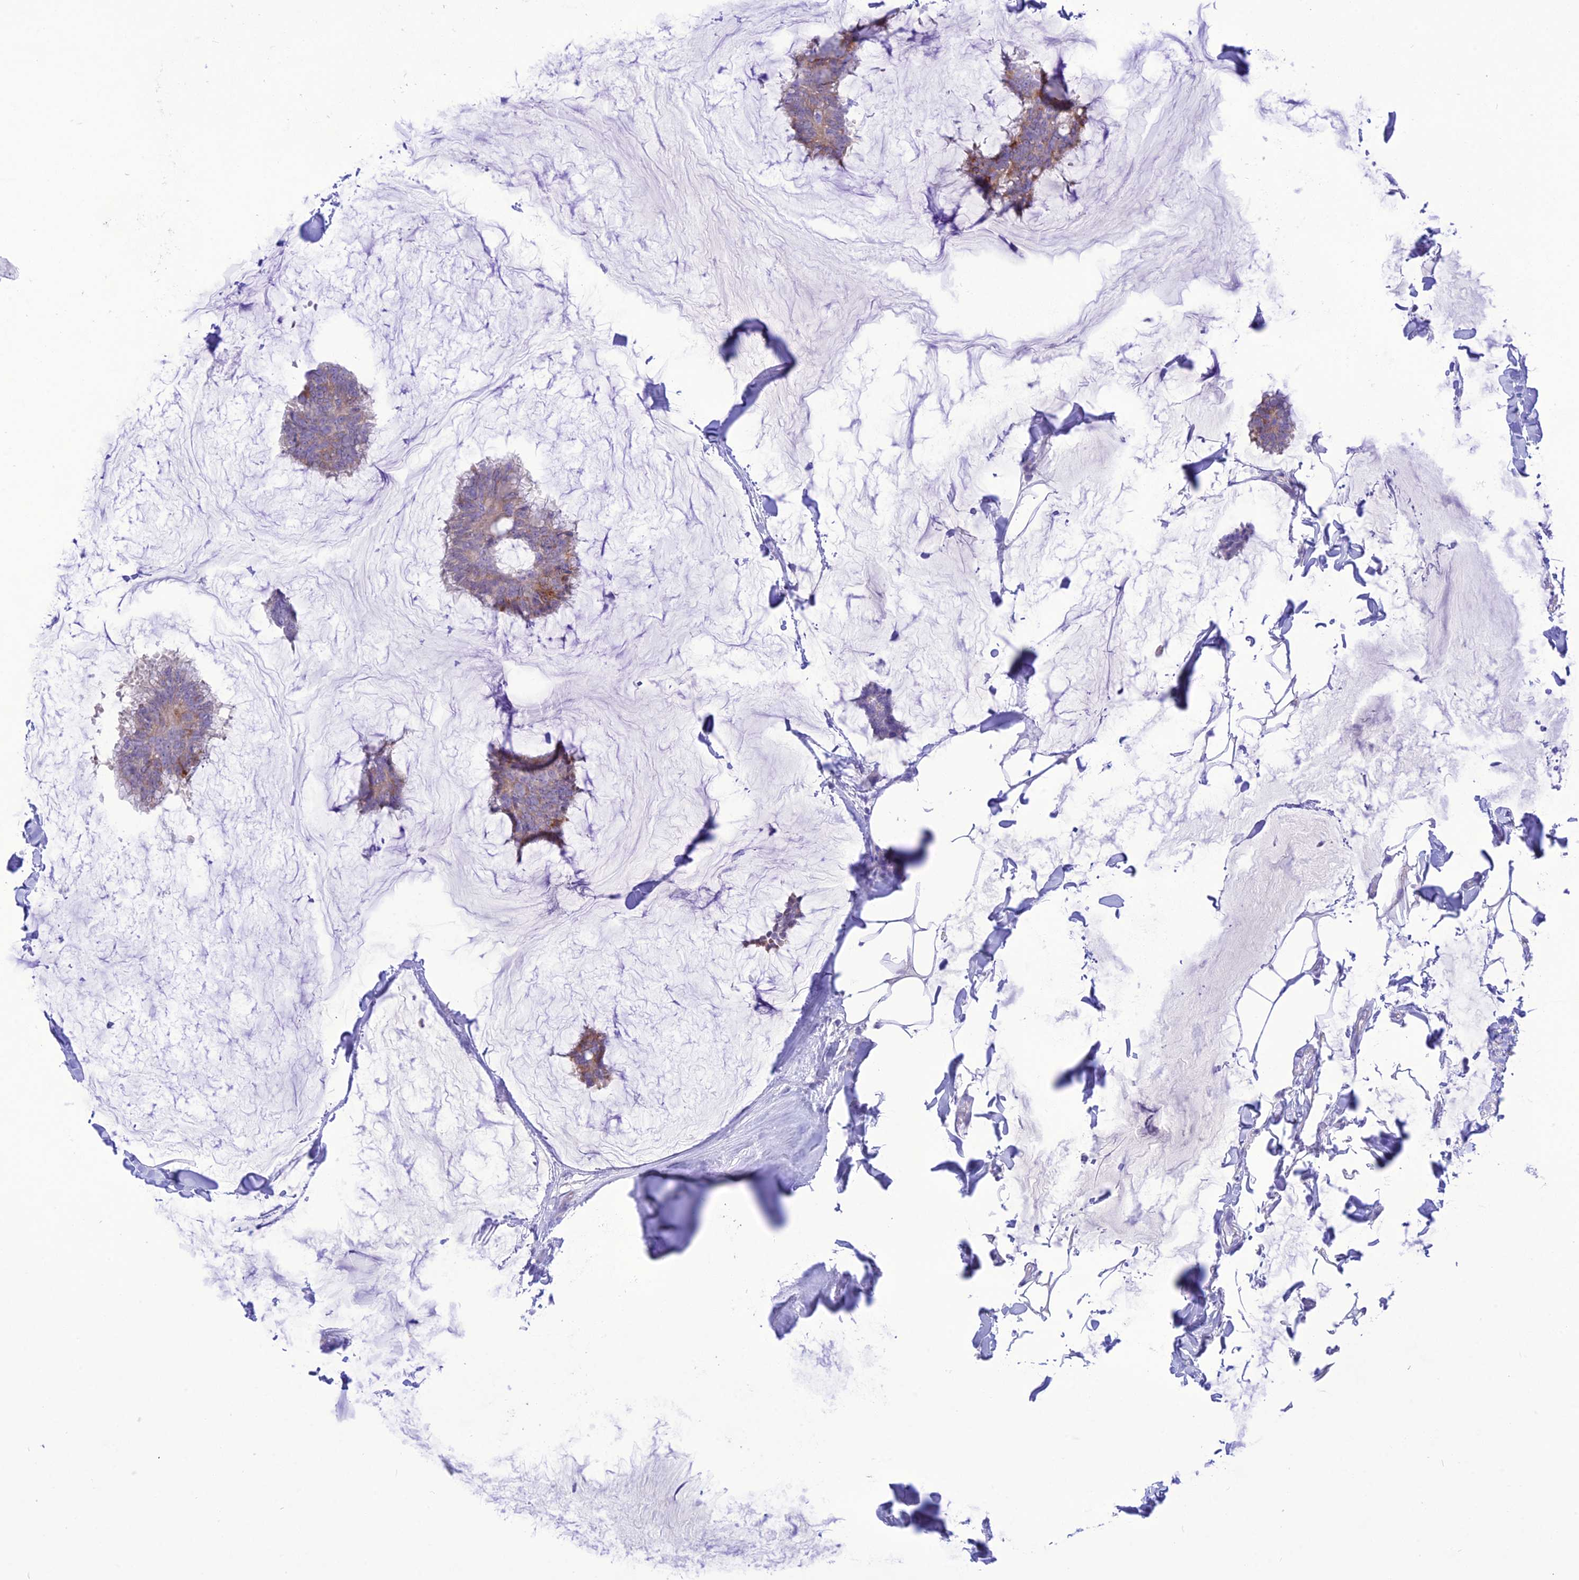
{"staining": {"intensity": "negative", "quantity": "none", "location": "none"}, "tissue": "breast cancer", "cell_type": "Tumor cells", "image_type": "cancer", "snomed": [{"axis": "morphology", "description": "Duct carcinoma"}, {"axis": "topography", "description": "Breast"}], "caption": "Image shows no protein positivity in tumor cells of breast cancer tissue. (Brightfield microscopy of DAB (3,3'-diaminobenzidine) immunohistochemistry (IHC) at high magnification).", "gene": "CHSY3", "patient": {"sex": "female", "age": 93}}